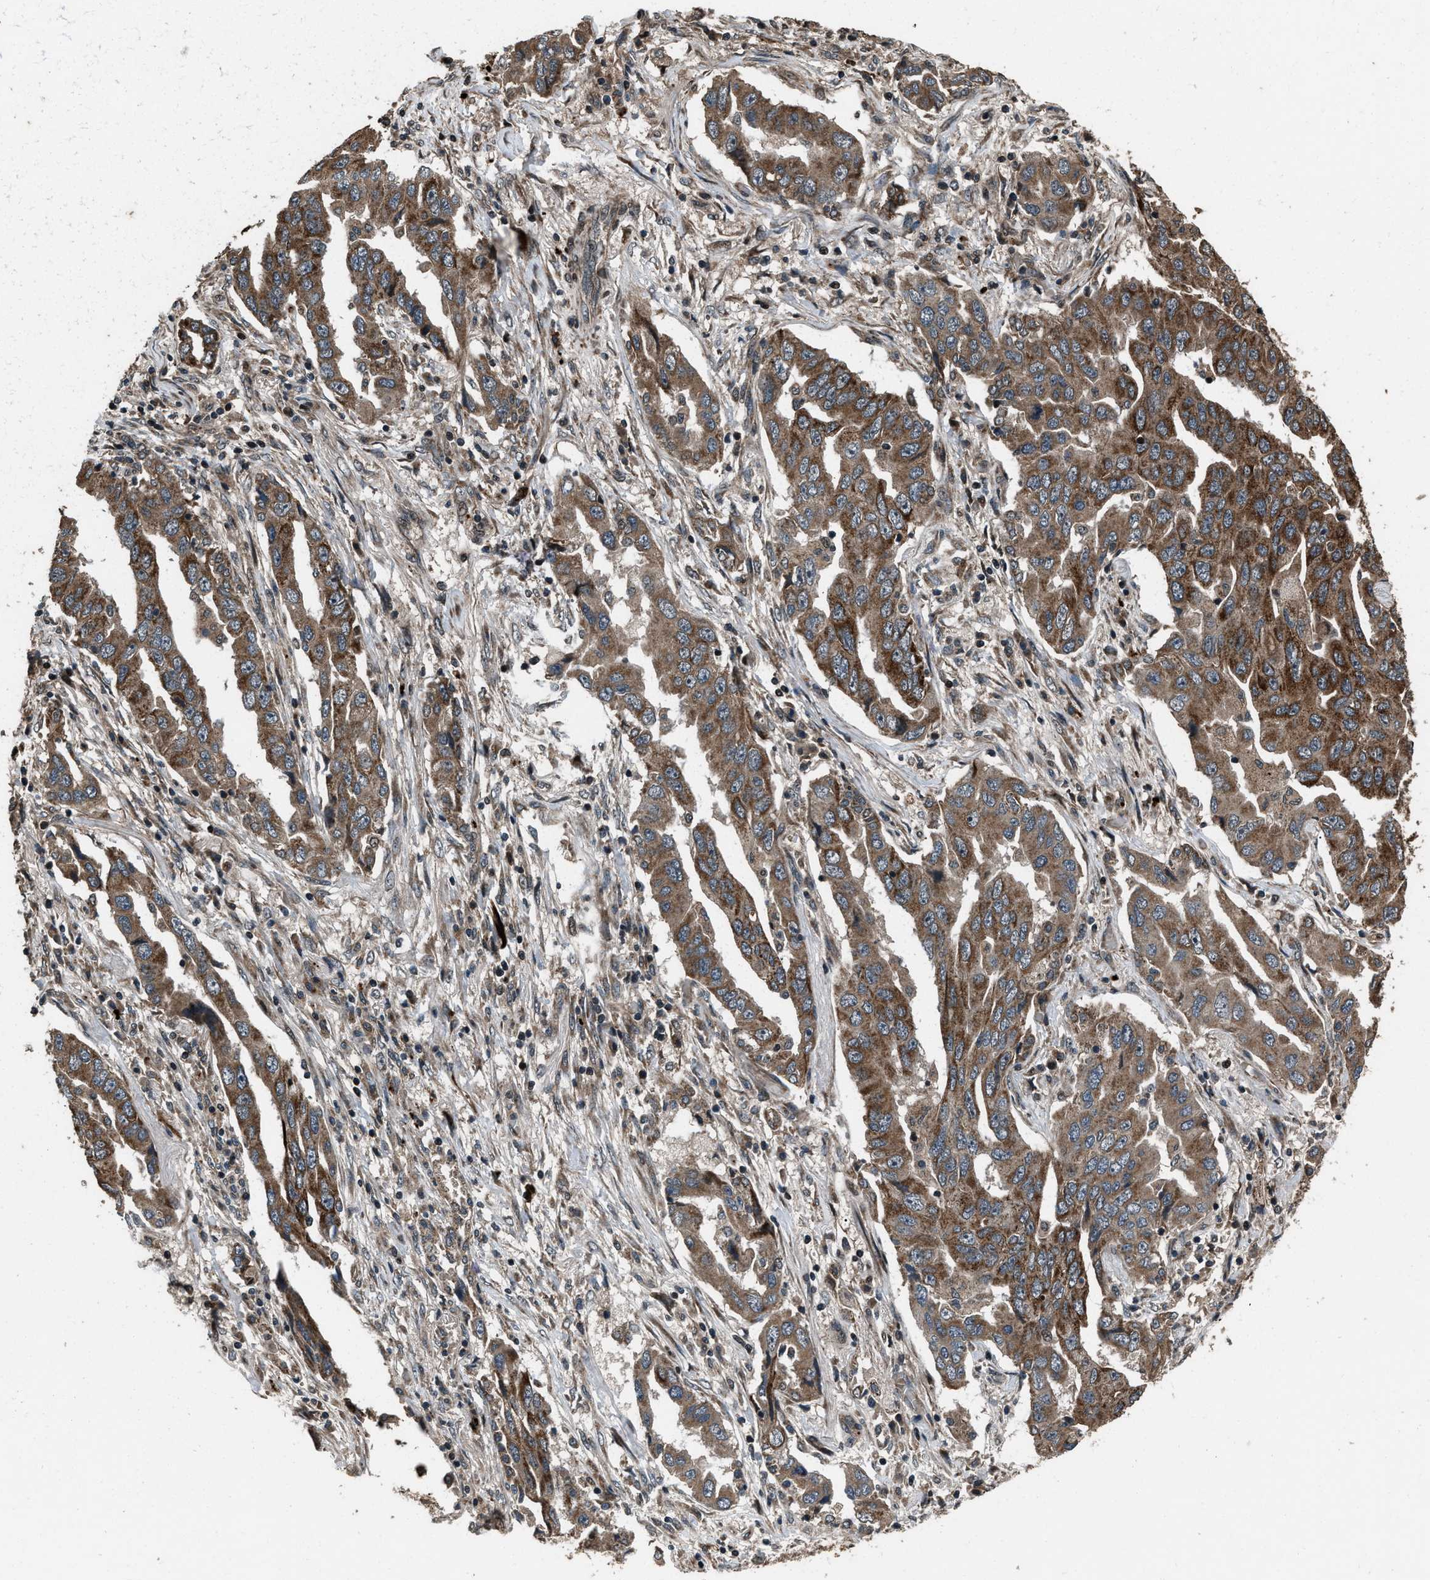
{"staining": {"intensity": "moderate", "quantity": ">75%", "location": "cytoplasmic/membranous"}, "tissue": "lung cancer", "cell_type": "Tumor cells", "image_type": "cancer", "snomed": [{"axis": "morphology", "description": "Adenocarcinoma, NOS"}, {"axis": "topography", "description": "Lung"}], "caption": "High-power microscopy captured an immunohistochemistry micrograph of lung cancer (adenocarcinoma), revealing moderate cytoplasmic/membranous positivity in about >75% of tumor cells.", "gene": "IRAK4", "patient": {"sex": "female", "age": 65}}